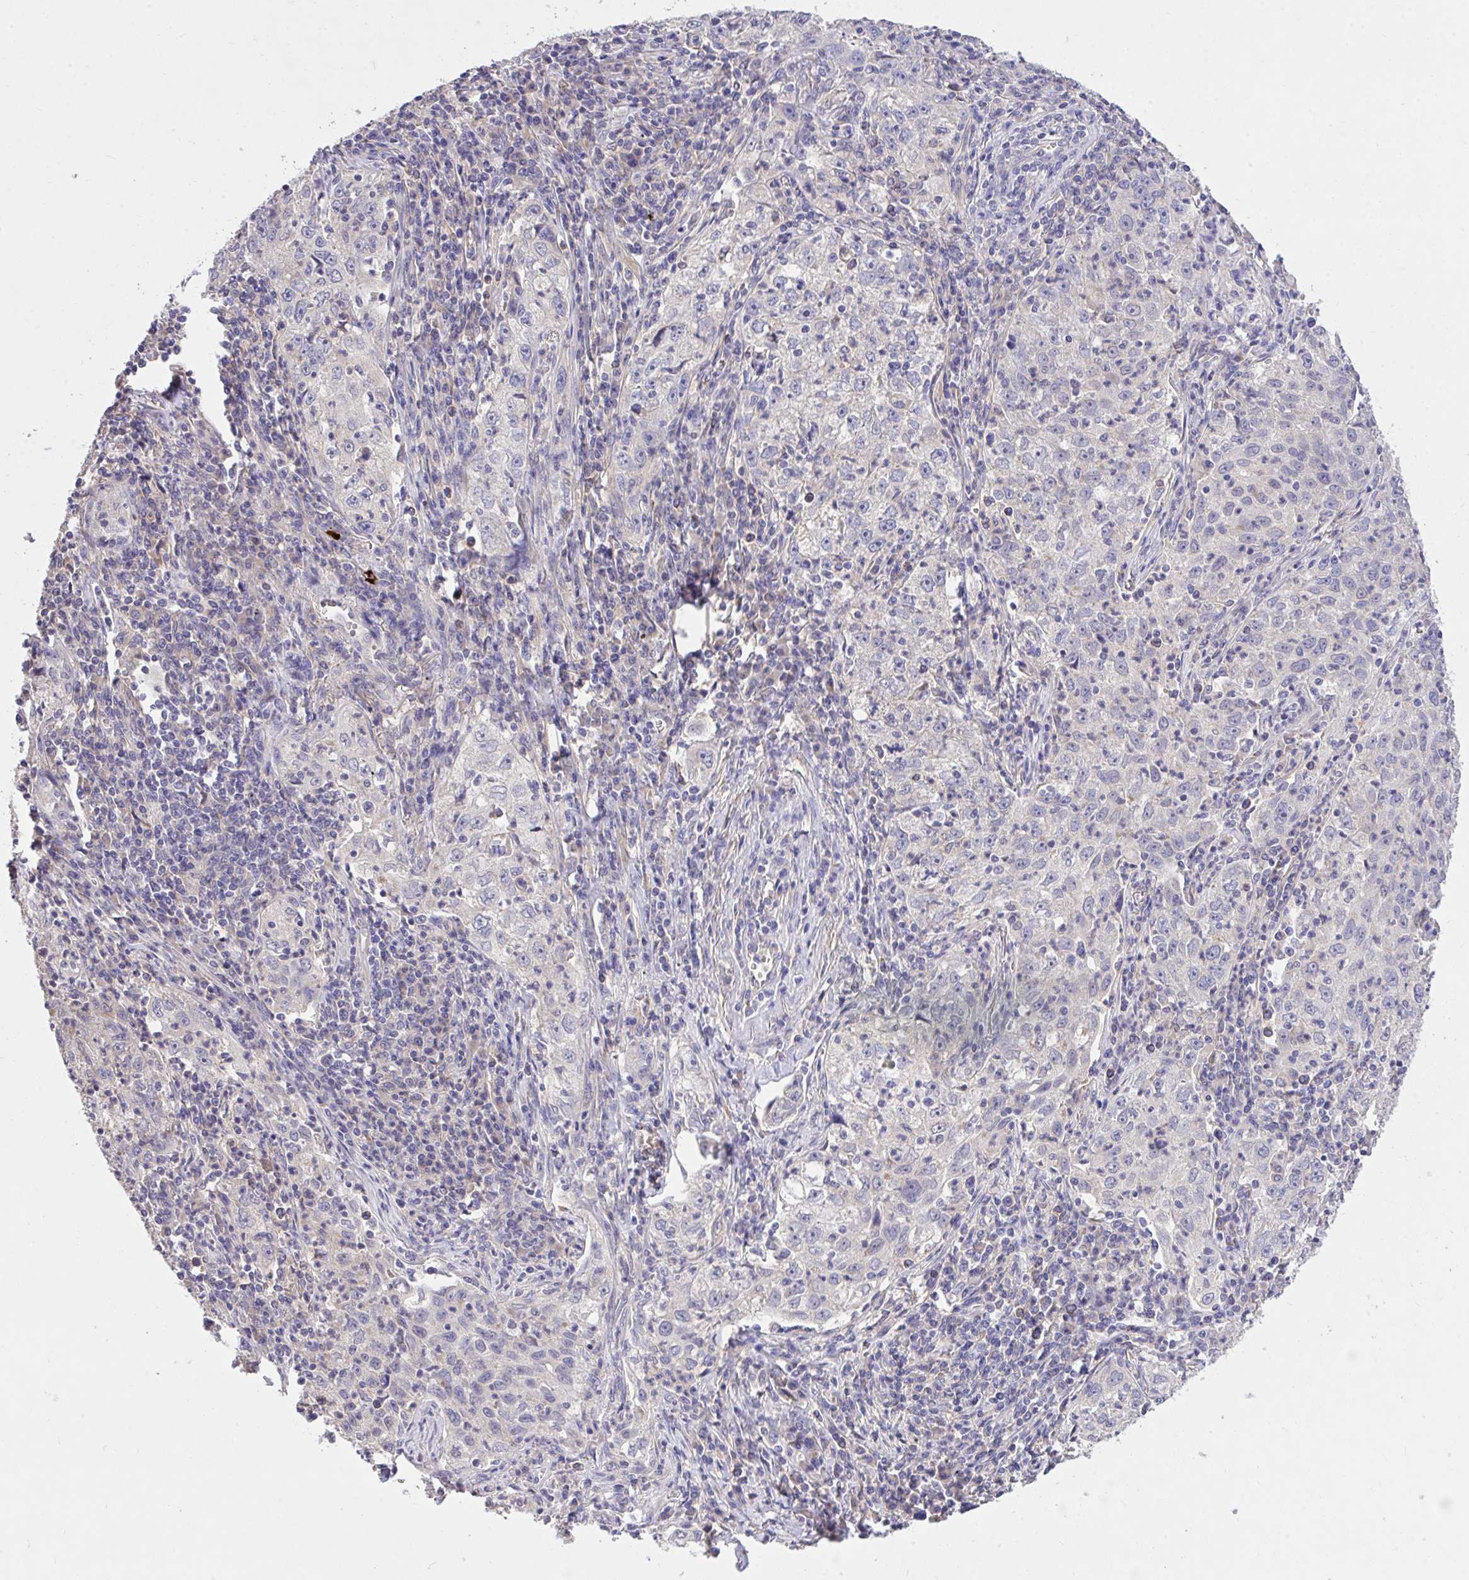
{"staining": {"intensity": "negative", "quantity": "none", "location": "none"}, "tissue": "lung cancer", "cell_type": "Tumor cells", "image_type": "cancer", "snomed": [{"axis": "morphology", "description": "Squamous cell carcinoma, NOS"}, {"axis": "topography", "description": "Lung"}], "caption": "Immunohistochemistry (IHC) histopathology image of lung squamous cell carcinoma stained for a protein (brown), which reveals no staining in tumor cells.", "gene": "MPC2", "patient": {"sex": "male", "age": 71}}